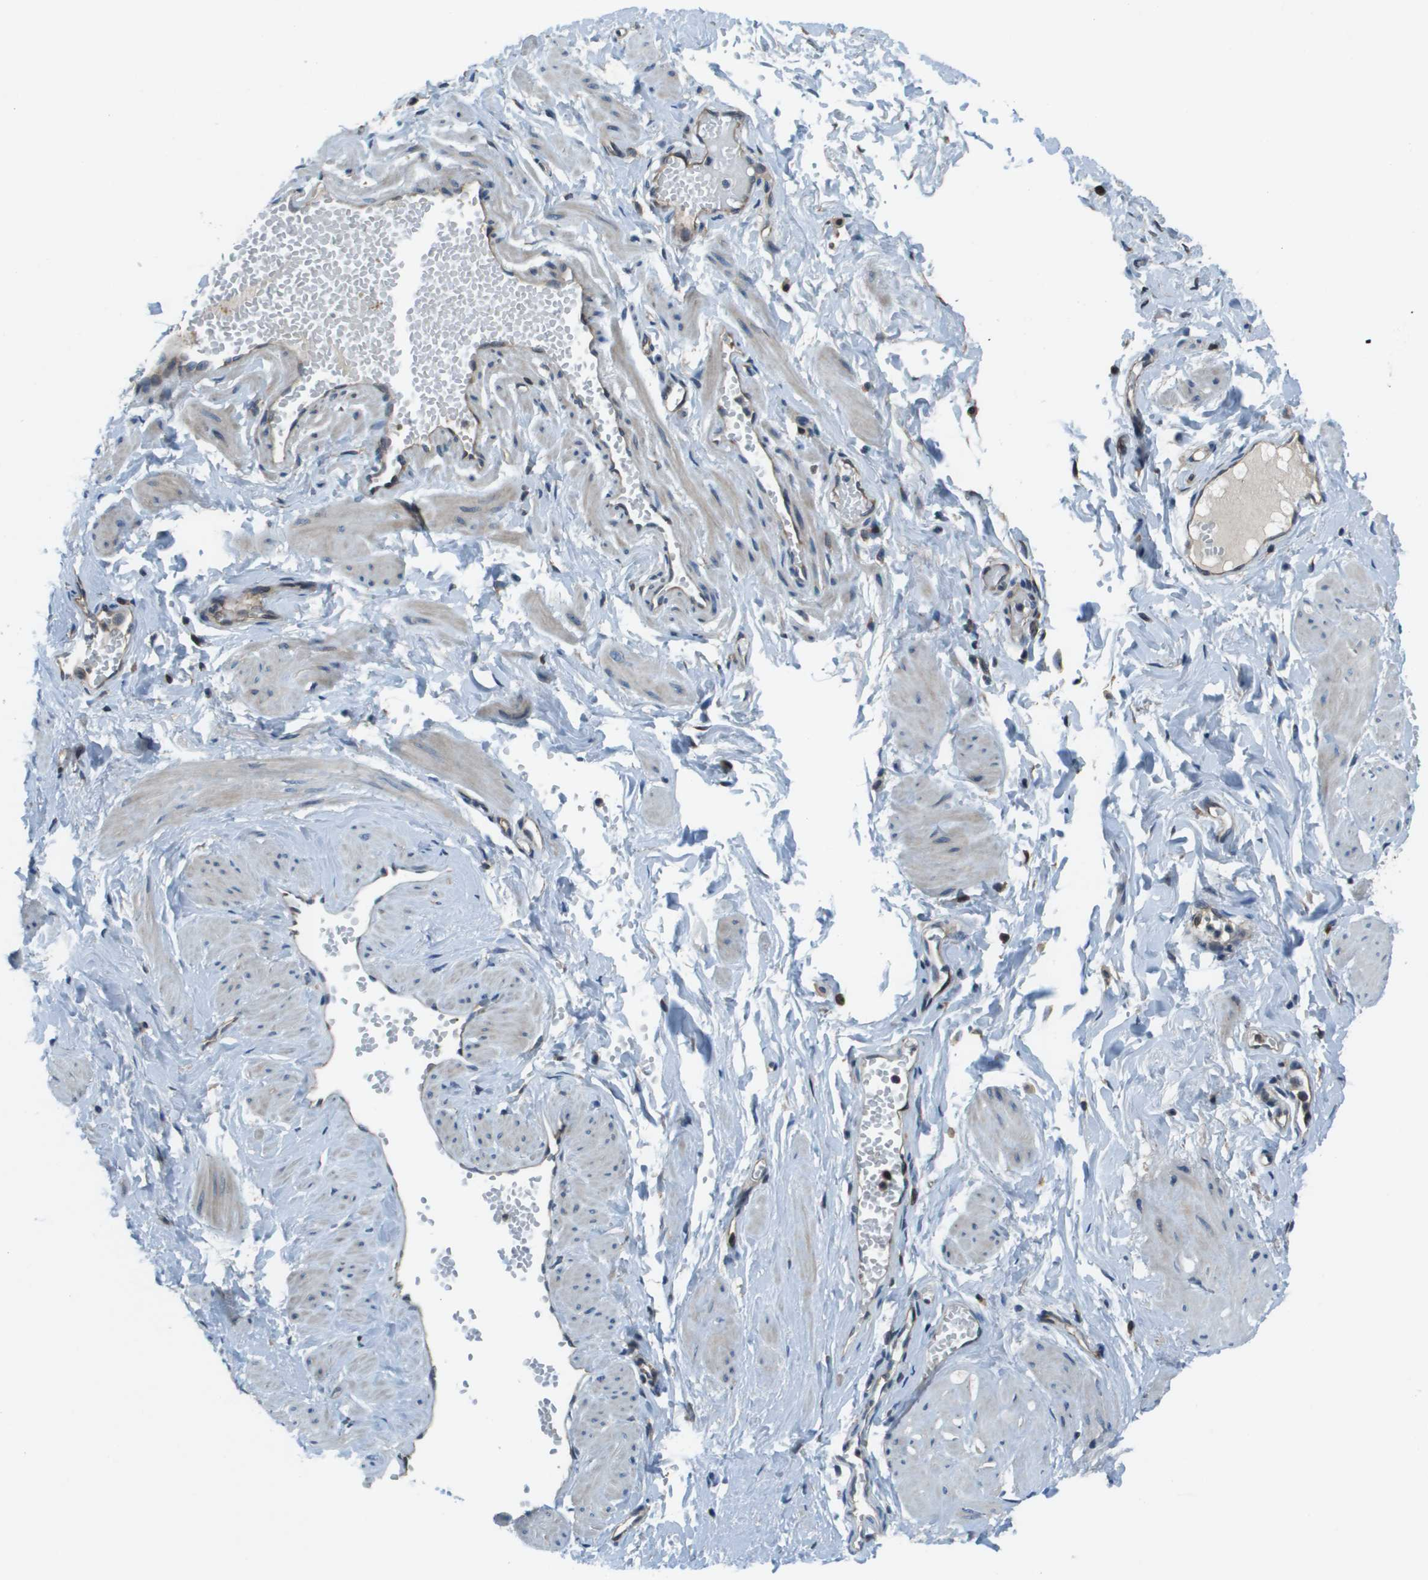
{"staining": {"intensity": "weak", "quantity": "25%-75%", "location": "cytoplasmic/membranous"}, "tissue": "adipose tissue", "cell_type": "Adipocytes", "image_type": "normal", "snomed": [{"axis": "morphology", "description": "Normal tissue, NOS"}, {"axis": "topography", "description": "Soft tissue"}, {"axis": "topography", "description": "Vascular tissue"}], "caption": "Adipocytes reveal low levels of weak cytoplasmic/membranous staining in about 25%-75% of cells in normal human adipose tissue.", "gene": "ARFGAP2", "patient": {"sex": "female", "age": 35}}